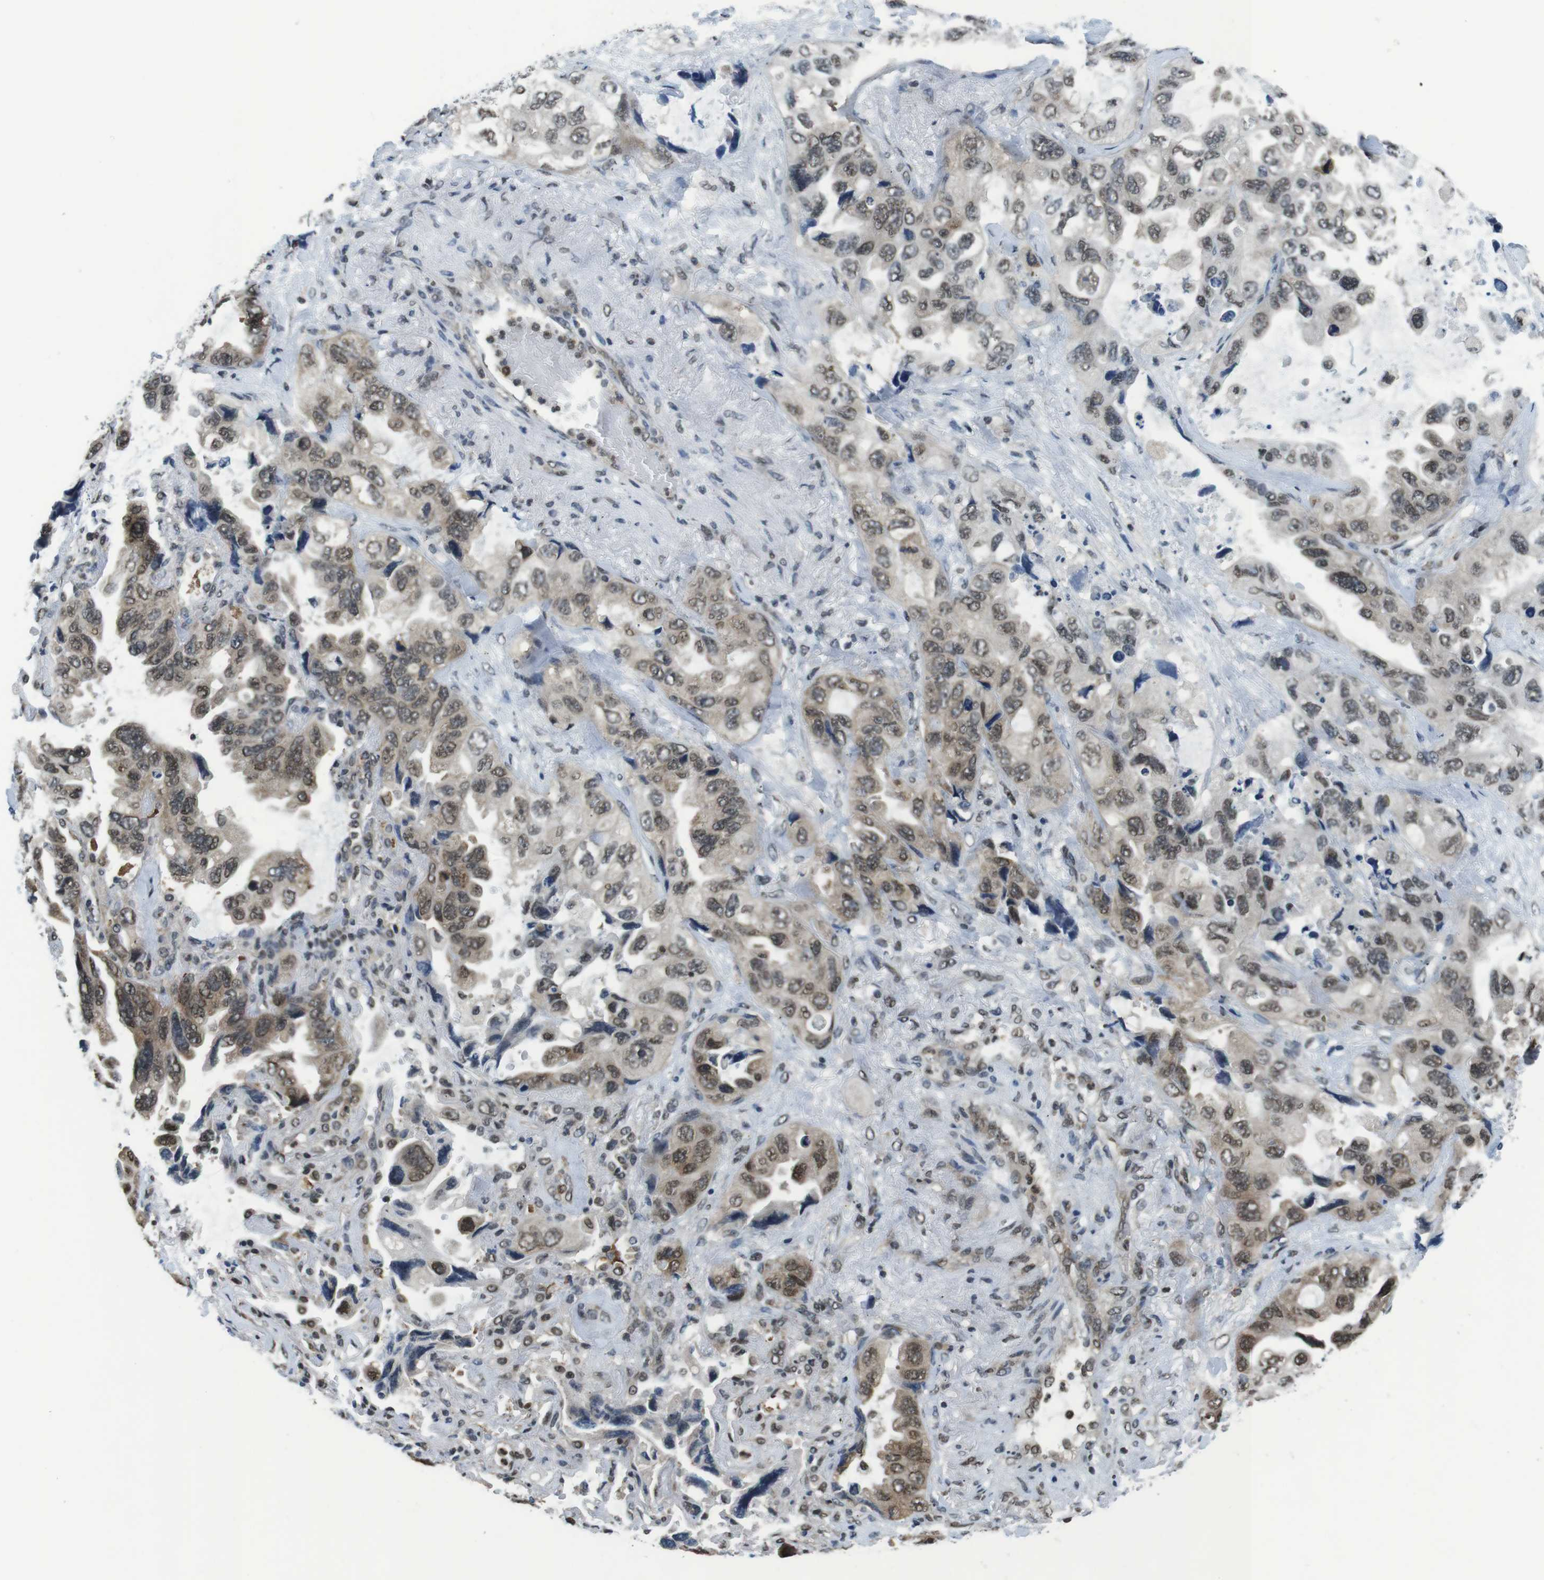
{"staining": {"intensity": "weak", "quantity": ">75%", "location": "cytoplasmic/membranous,nuclear"}, "tissue": "lung cancer", "cell_type": "Tumor cells", "image_type": "cancer", "snomed": [{"axis": "morphology", "description": "Squamous cell carcinoma, NOS"}, {"axis": "topography", "description": "Lung"}], "caption": "A low amount of weak cytoplasmic/membranous and nuclear positivity is present in approximately >75% of tumor cells in lung squamous cell carcinoma tissue.", "gene": "NEK4", "patient": {"sex": "female", "age": 73}}